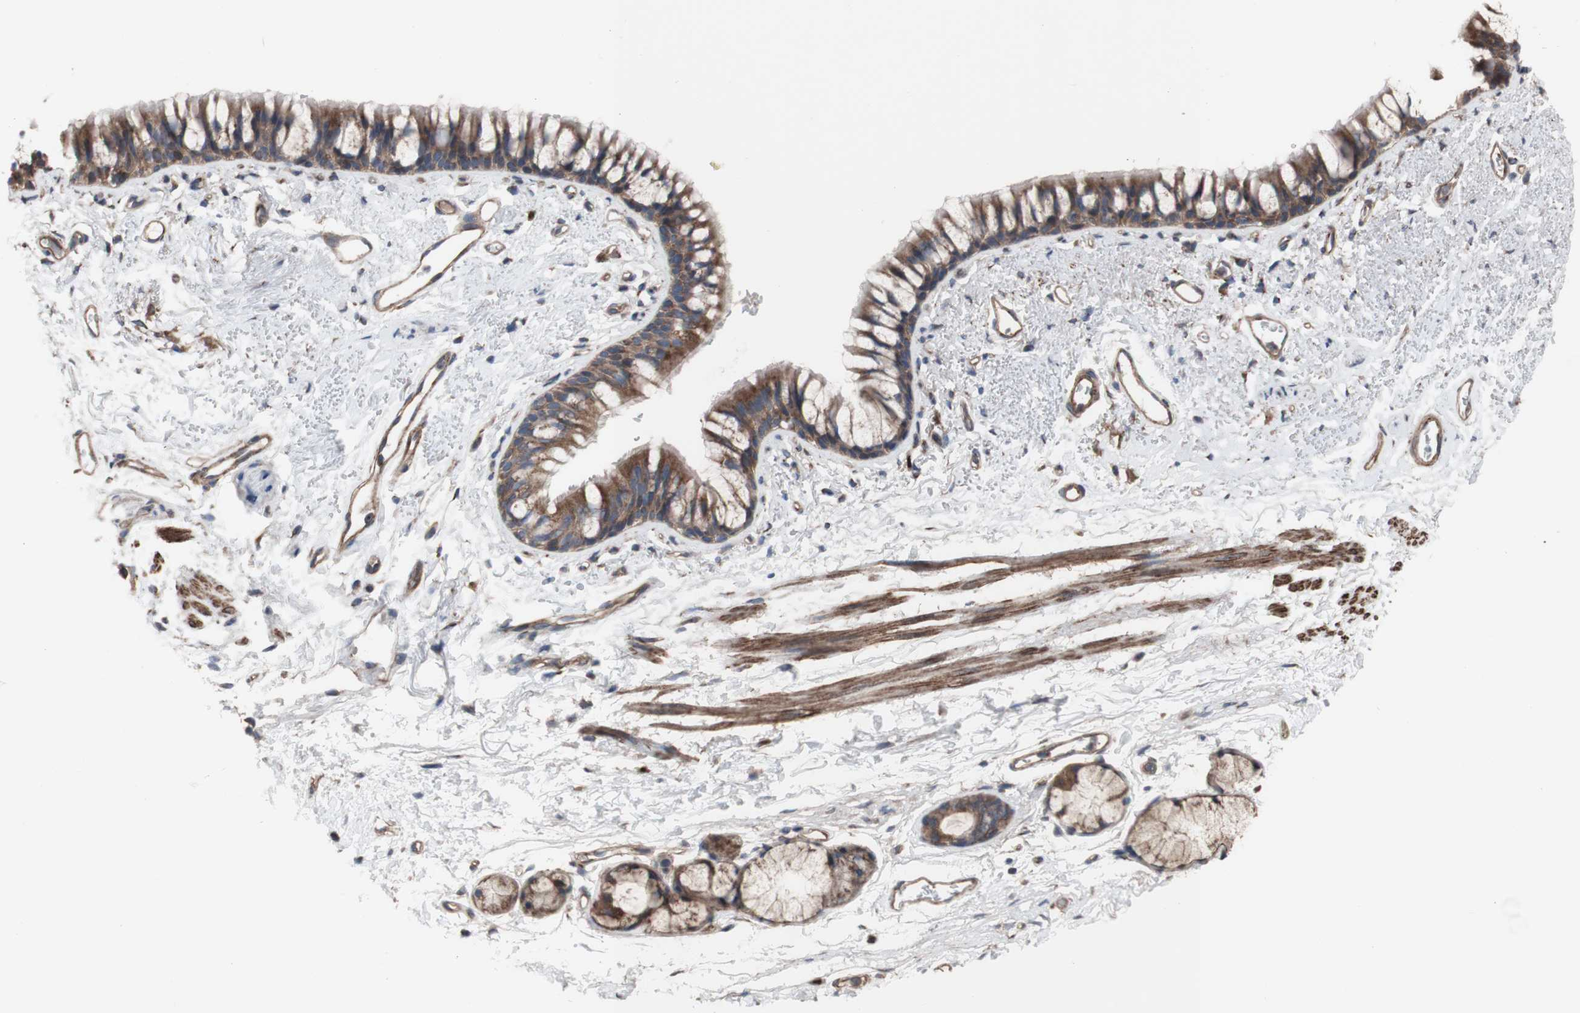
{"staining": {"intensity": "moderate", "quantity": "25%-75%", "location": "cytoplasmic/membranous"}, "tissue": "adipose tissue", "cell_type": "Adipocytes", "image_type": "normal", "snomed": [{"axis": "morphology", "description": "Normal tissue, NOS"}, {"axis": "topography", "description": "Bronchus"}], "caption": "Adipose tissue stained with a brown dye exhibits moderate cytoplasmic/membranous positive staining in about 25%-75% of adipocytes.", "gene": "COPB1", "patient": {"sex": "female", "age": 73}}